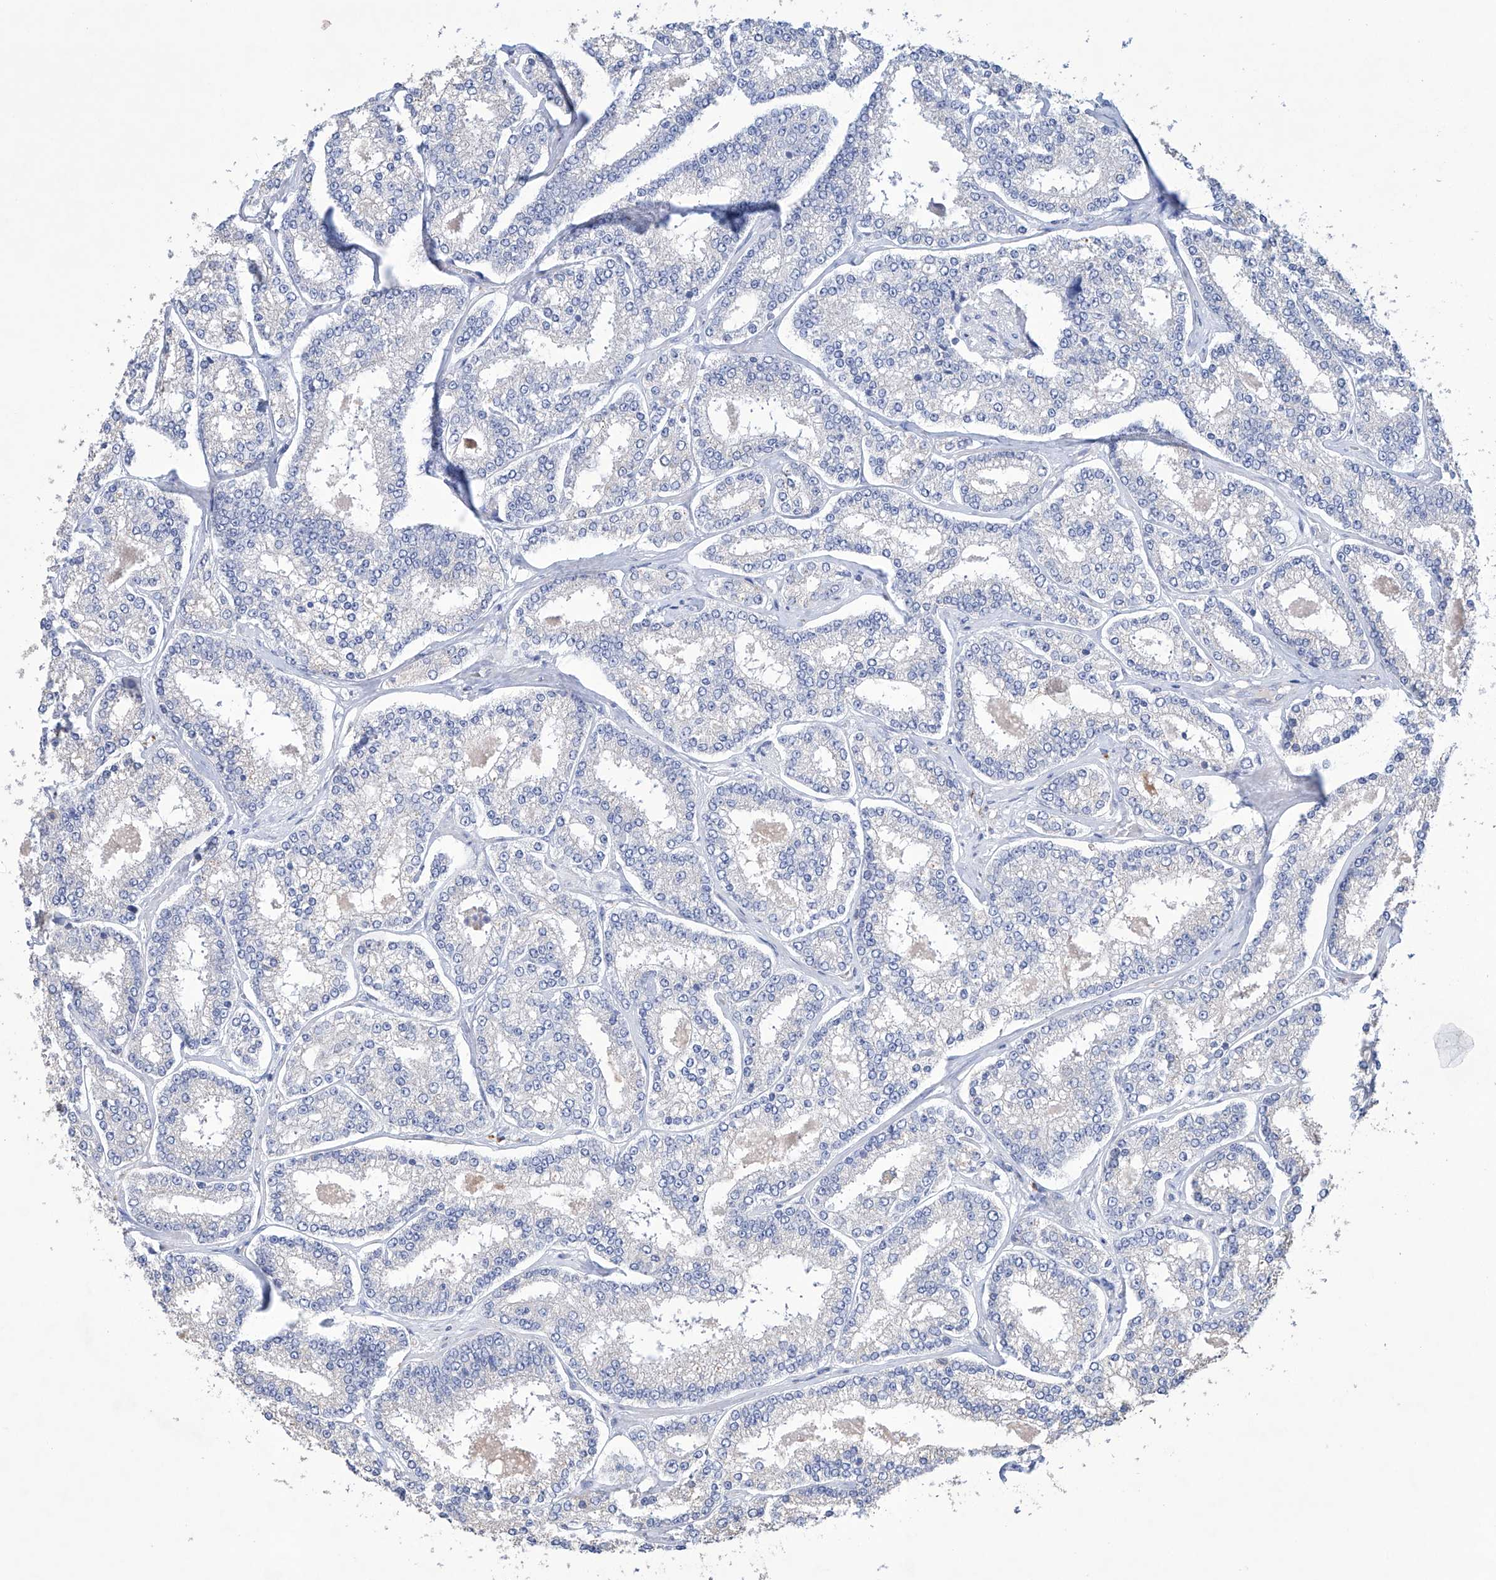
{"staining": {"intensity": "negative", "quantity": "none", "location": "none"}, "tissue": "prostate cancer", "cell_type": "Tumor cells", "image_type": "cancer", "snomed": [{"axis": "morphology", "description": "Normal tissue, NOS"}, {"axis": "morphology", "description": "Adenocarcinoma, High grade"}, {"axis": "topography", "description": "Prostate"}], "caption": "High power microscopy image of an immunohistochemistry image of prostate cancer (high-grade adenocarcinoma), revealing no significant staining in tumor cells.", "gene": "AFG1L", "patient": {"sex": "male", "age": 83}}